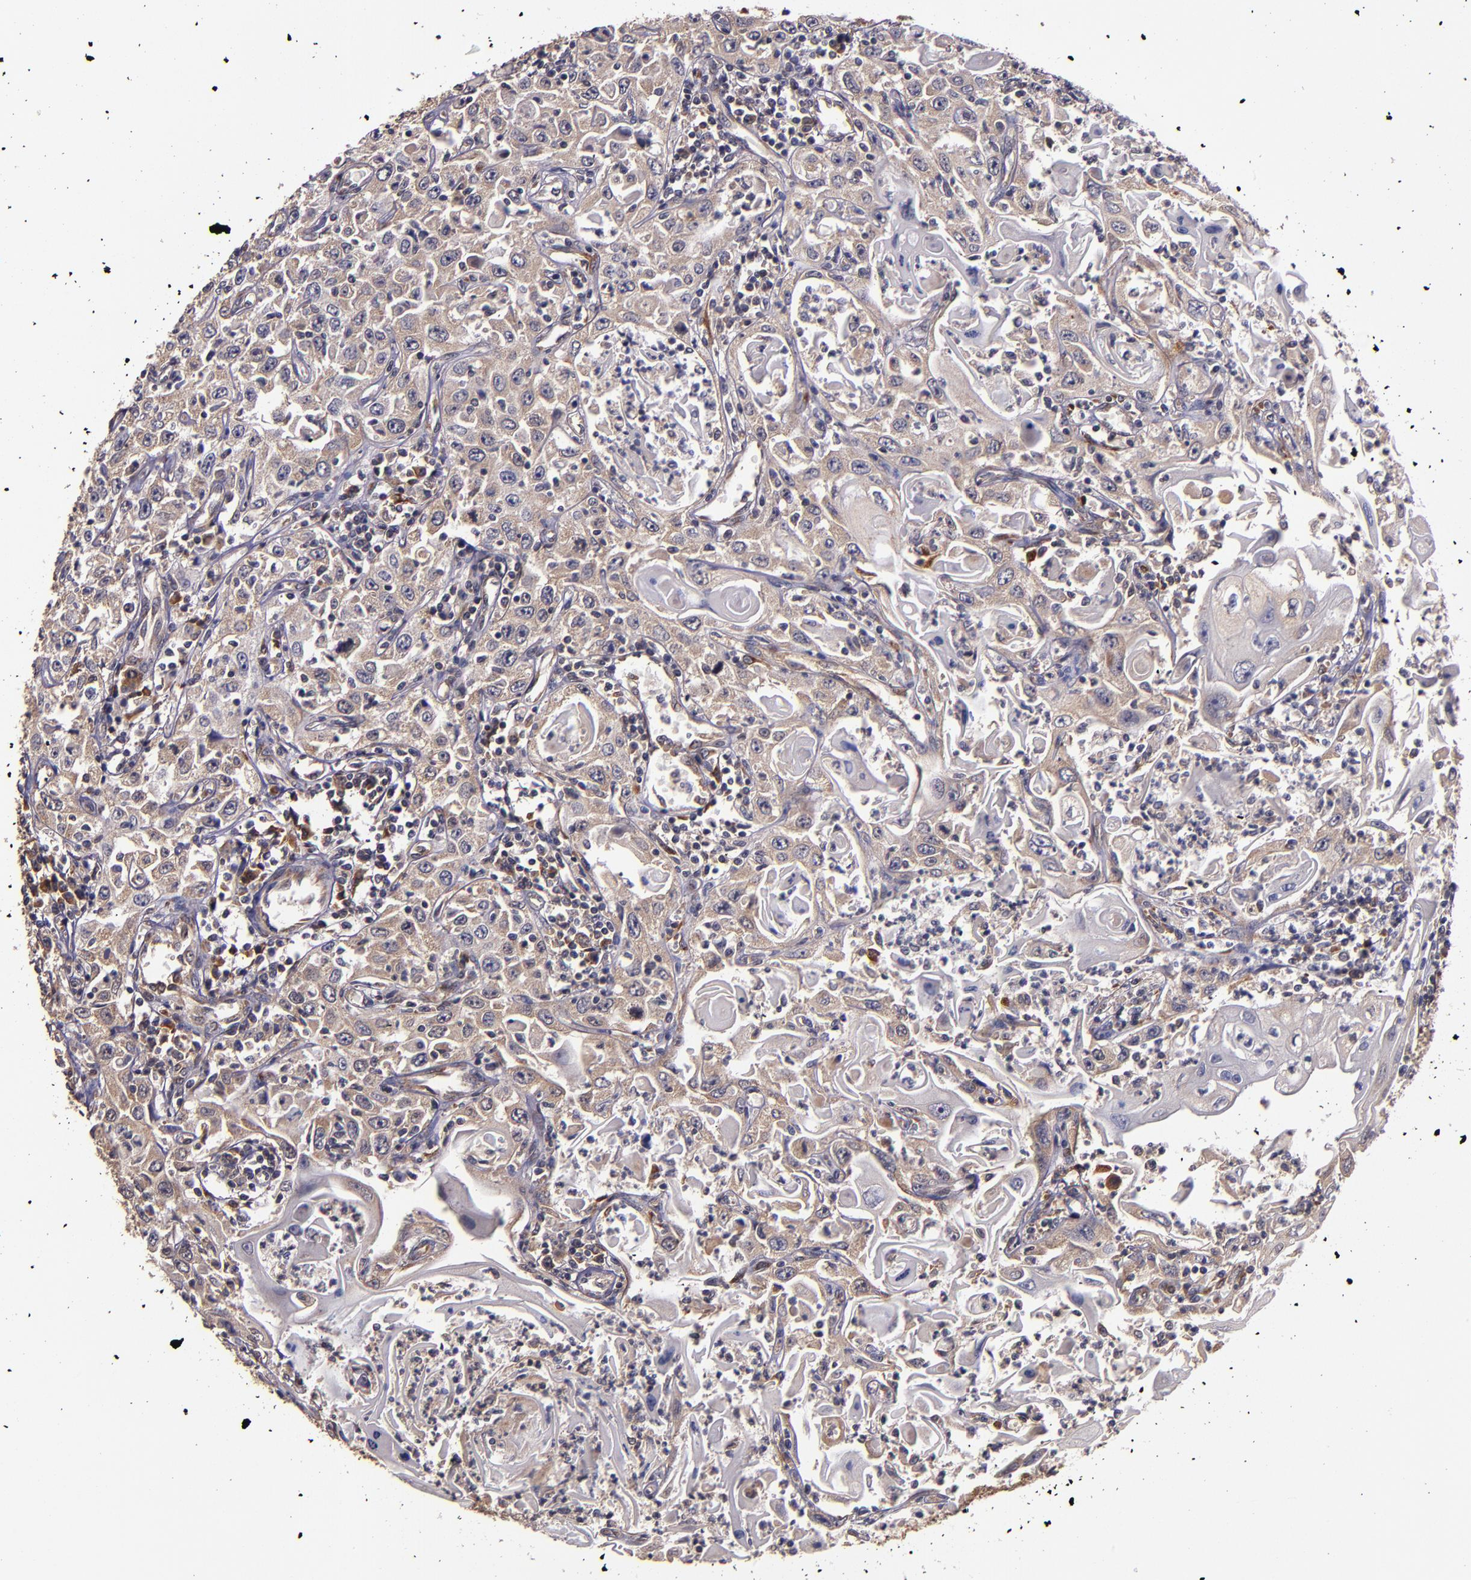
{"staining": {"intensity": "weak", "quantity": ">75%", "location": "cytoplasmic/membranous"}, "tissue": "head and neck cancer", "cell_type": "Tumor cells", "image_type": "cancer", "snomed": [{"axis": "morphology", "description": "Squamous cell carcinoma, NOS"}, {"axis": "topography", "description": "Oral tissue"}, {"axis": "topography", "description": "Head-Neck"}], "caption": "This image exhibits head and neck cancer (squamous cell carcinoma) stained with immunohistochemistry to label a protein in brown. The cytoplasmic/membranous of tumor cells show weak positivity for the protein. Nuclei are counter-stained blue.", "gene": "PRAF2", "patient": {"sex": "female", "age": 76}}